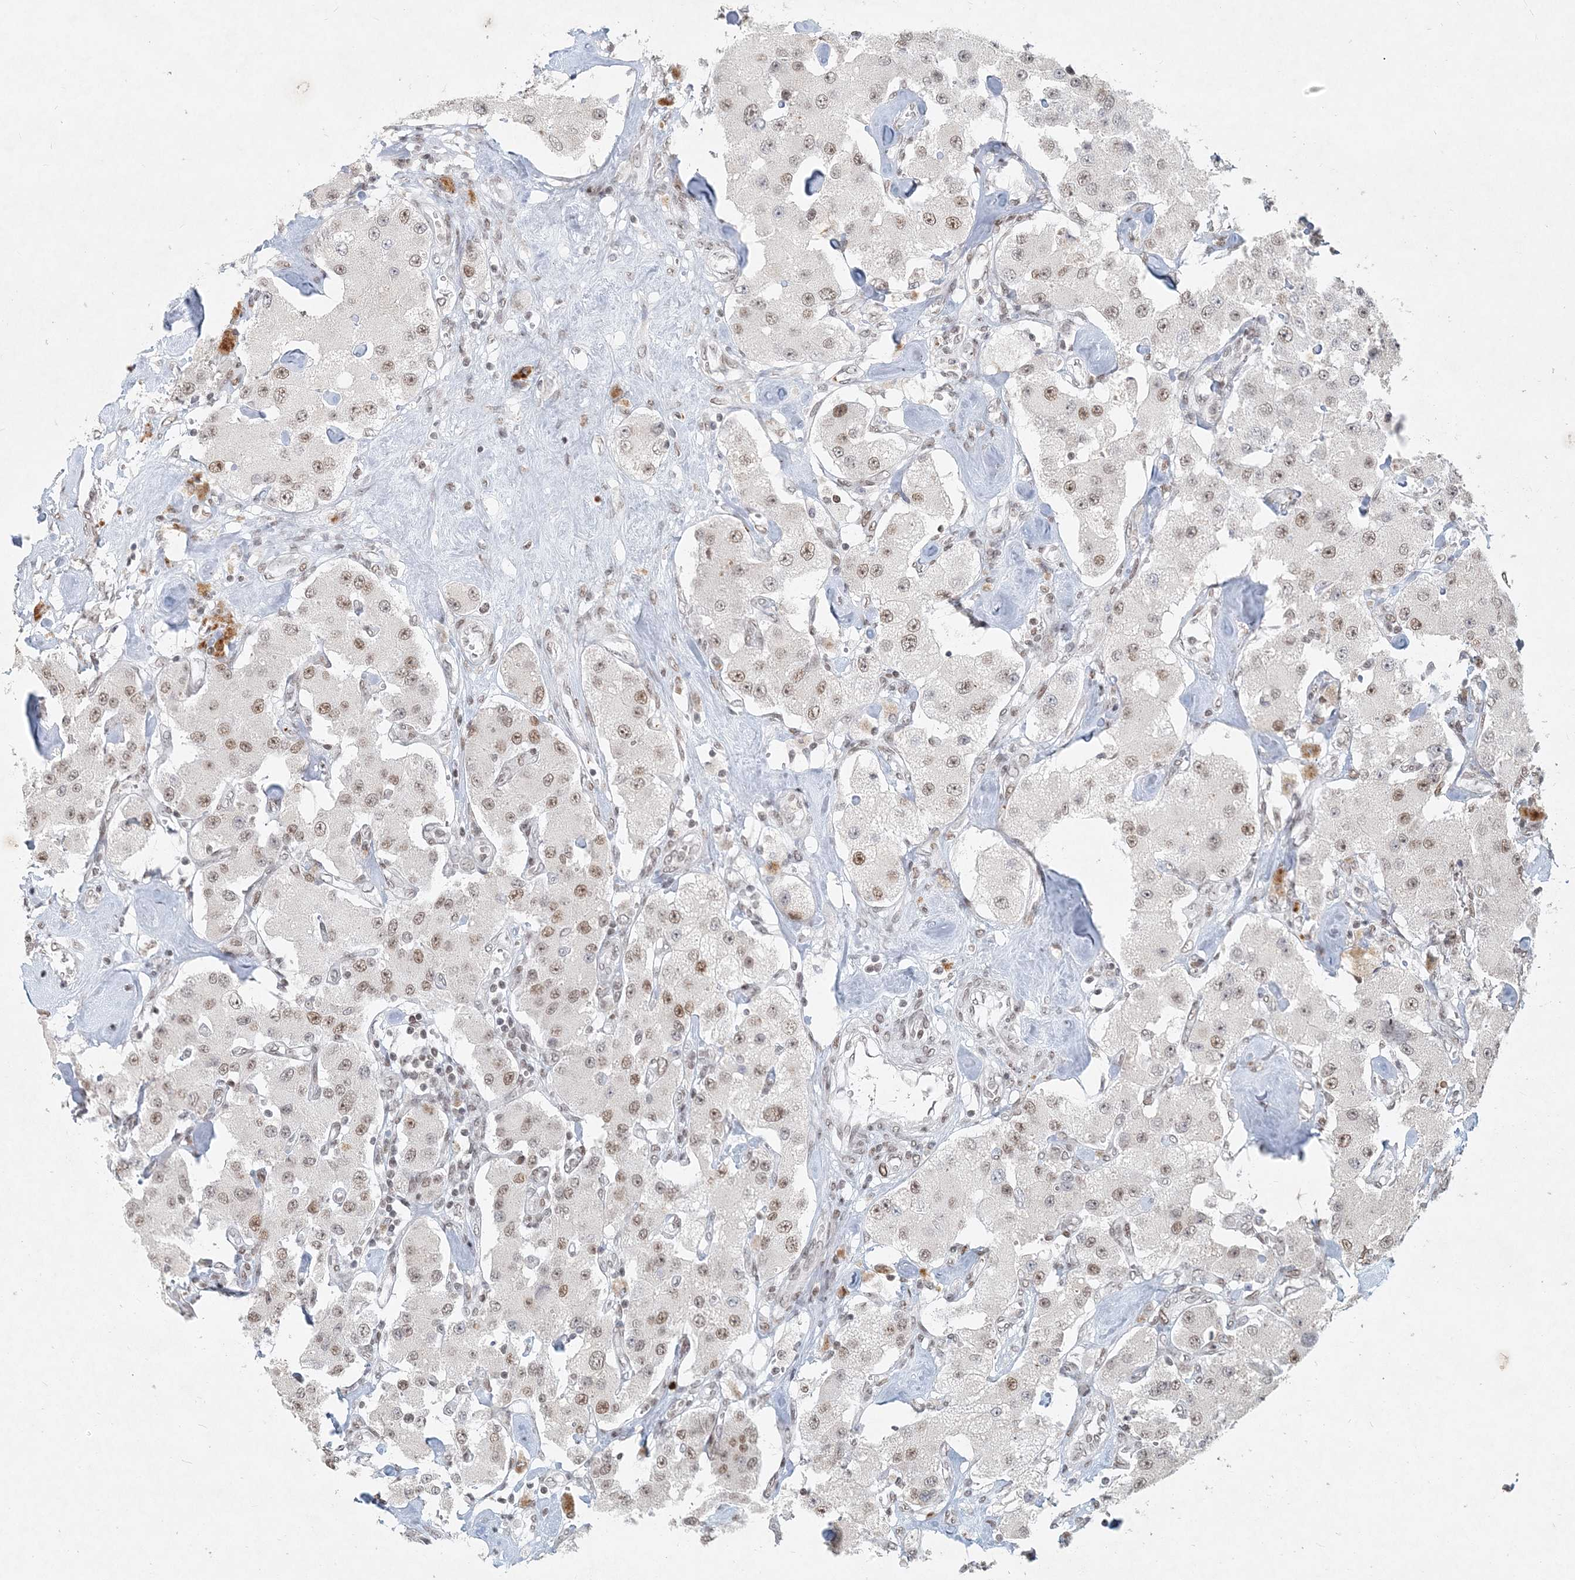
{"staining": {"intensity": "weak", "quantity": "25%-75%", "location": "nuclear"}, "tissue": "carcinoid", "cell_type": "Tumor cells", "image_type": "cancer", "snomed": [{"axis": "morphology", "description": "Carcinoid, malignant, NOS"}, {"axis": "topography", "description": "Pancreas"}], "caption": "Weak nuclear protein expression is appreciated in about 25%-75% of tumor cells in carcinoid.", "gene": "BAZ1B", "patient": {"sex": "male", "age": 41}}